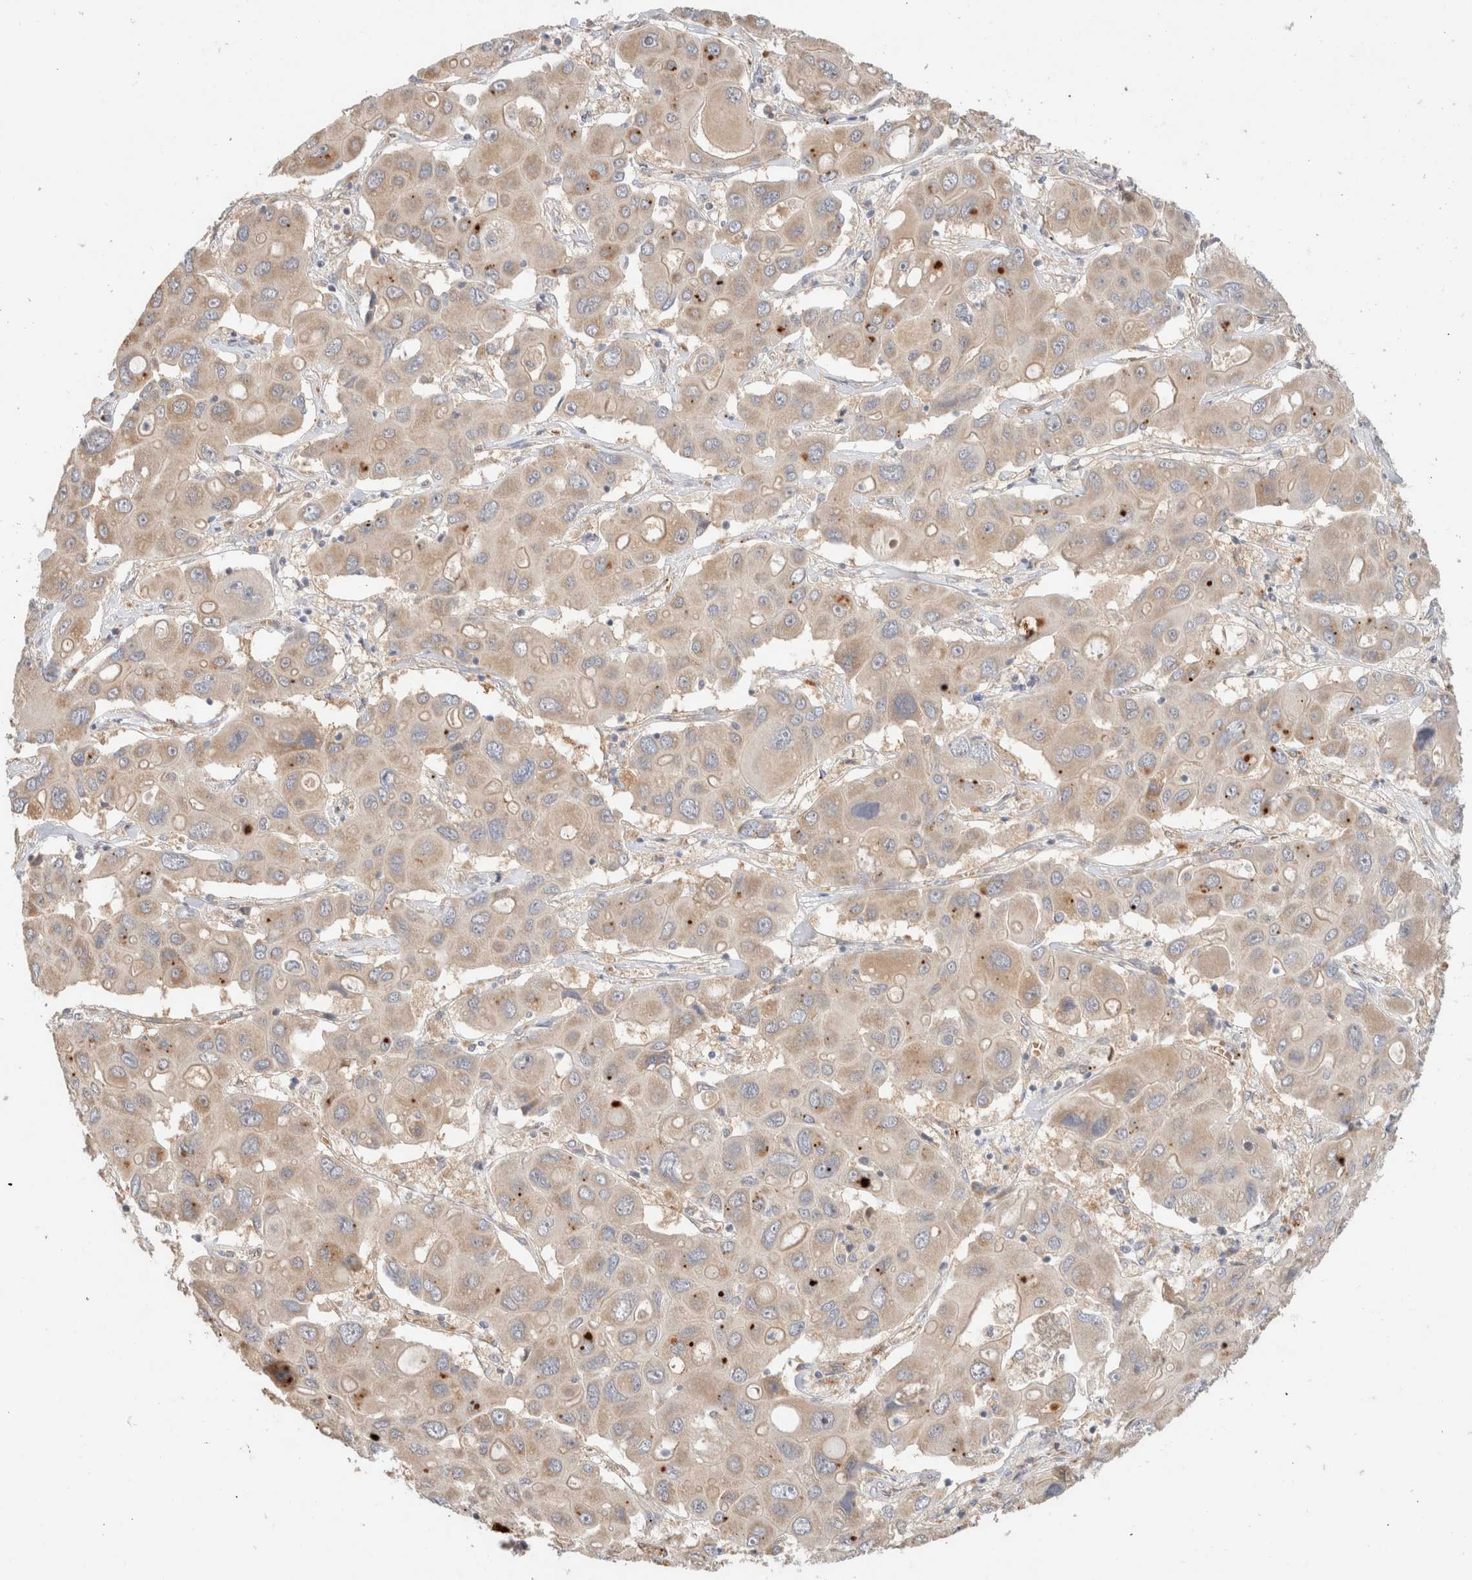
{"staining": {"intensity": "weak", "quantity": ">75%", "location": "cytoplasmic/membranous"}, "tissue": "liver cancer", "cell_type": "Tumor cells", "image_type": "cancer", "snomed": [{"axis": "morphology", "description": "Cholangiocarcinoma"}, {"axis": "topography", "description": "Liver"}], "caption": "Weak cytoplasmic/membranous protein positivity is appreciated in approximately >75% of tumor cells in liver cholangiocarcinoma.", "gene": "CA13", "patient": {"sex": "male", "age": 67}}